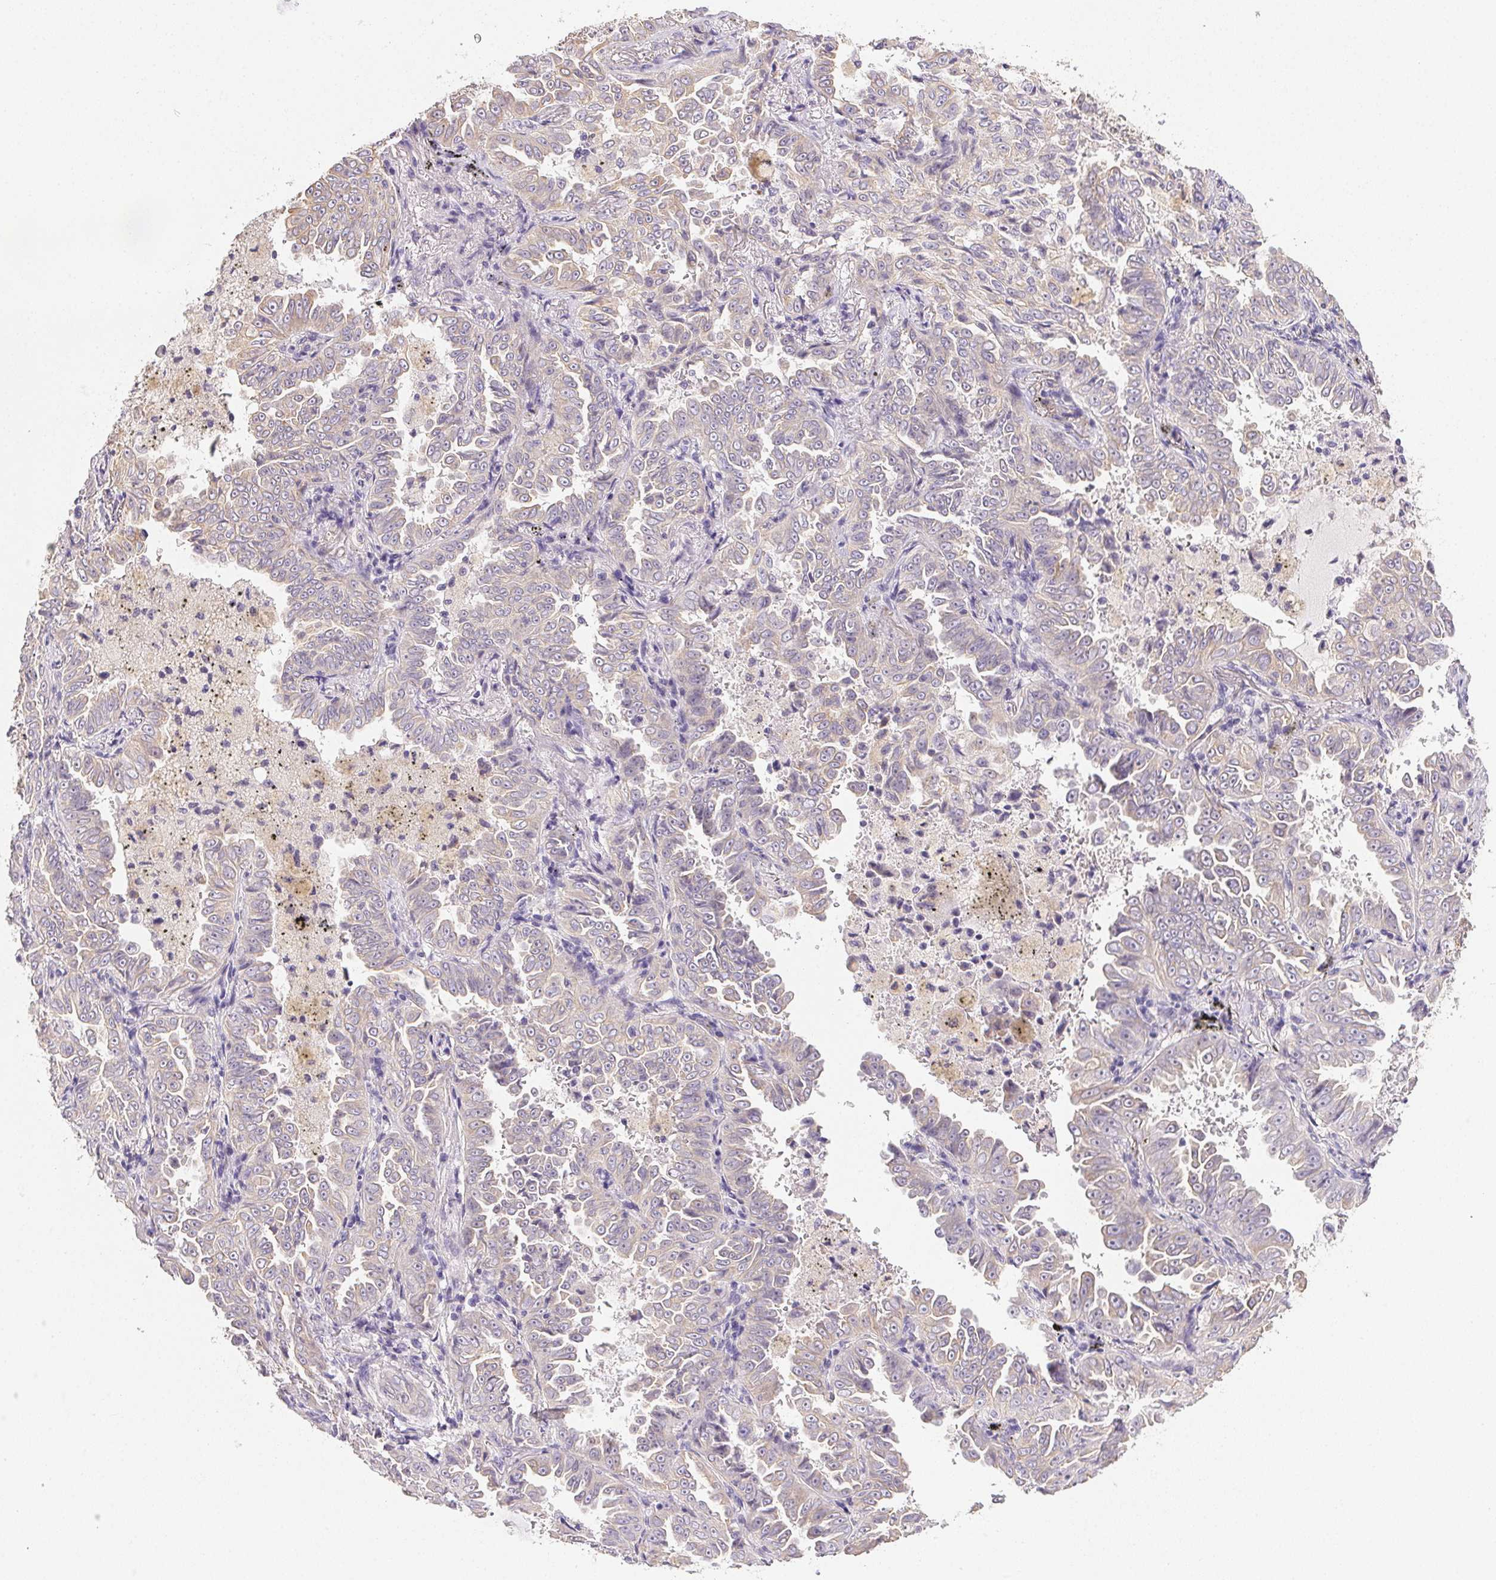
{"staining": {"intensity": "negative", "quantity": "none", "location": "none"}, "tissue": "lung cancer", "cell_type": "Tumor cells", "image_type": "cancer", "snomed": [{"axis": "morphology", "description": "Adenocarcinoma, NOS"}, {"axis": "topography", "description": "Lung"}], "caption": "Immunohistochemistry (IHC) photomicrograph of lung adenocarcinoma stained for a protein (brown), which shows no staining in tumor cells. Brightfield microscopy of immunohistochemistry stained with DAB (brown) and hematoxylin (blue), captured at high magnification.", "gene": "SLC17A7", "patient": {"sex": "female", "age": 52}}